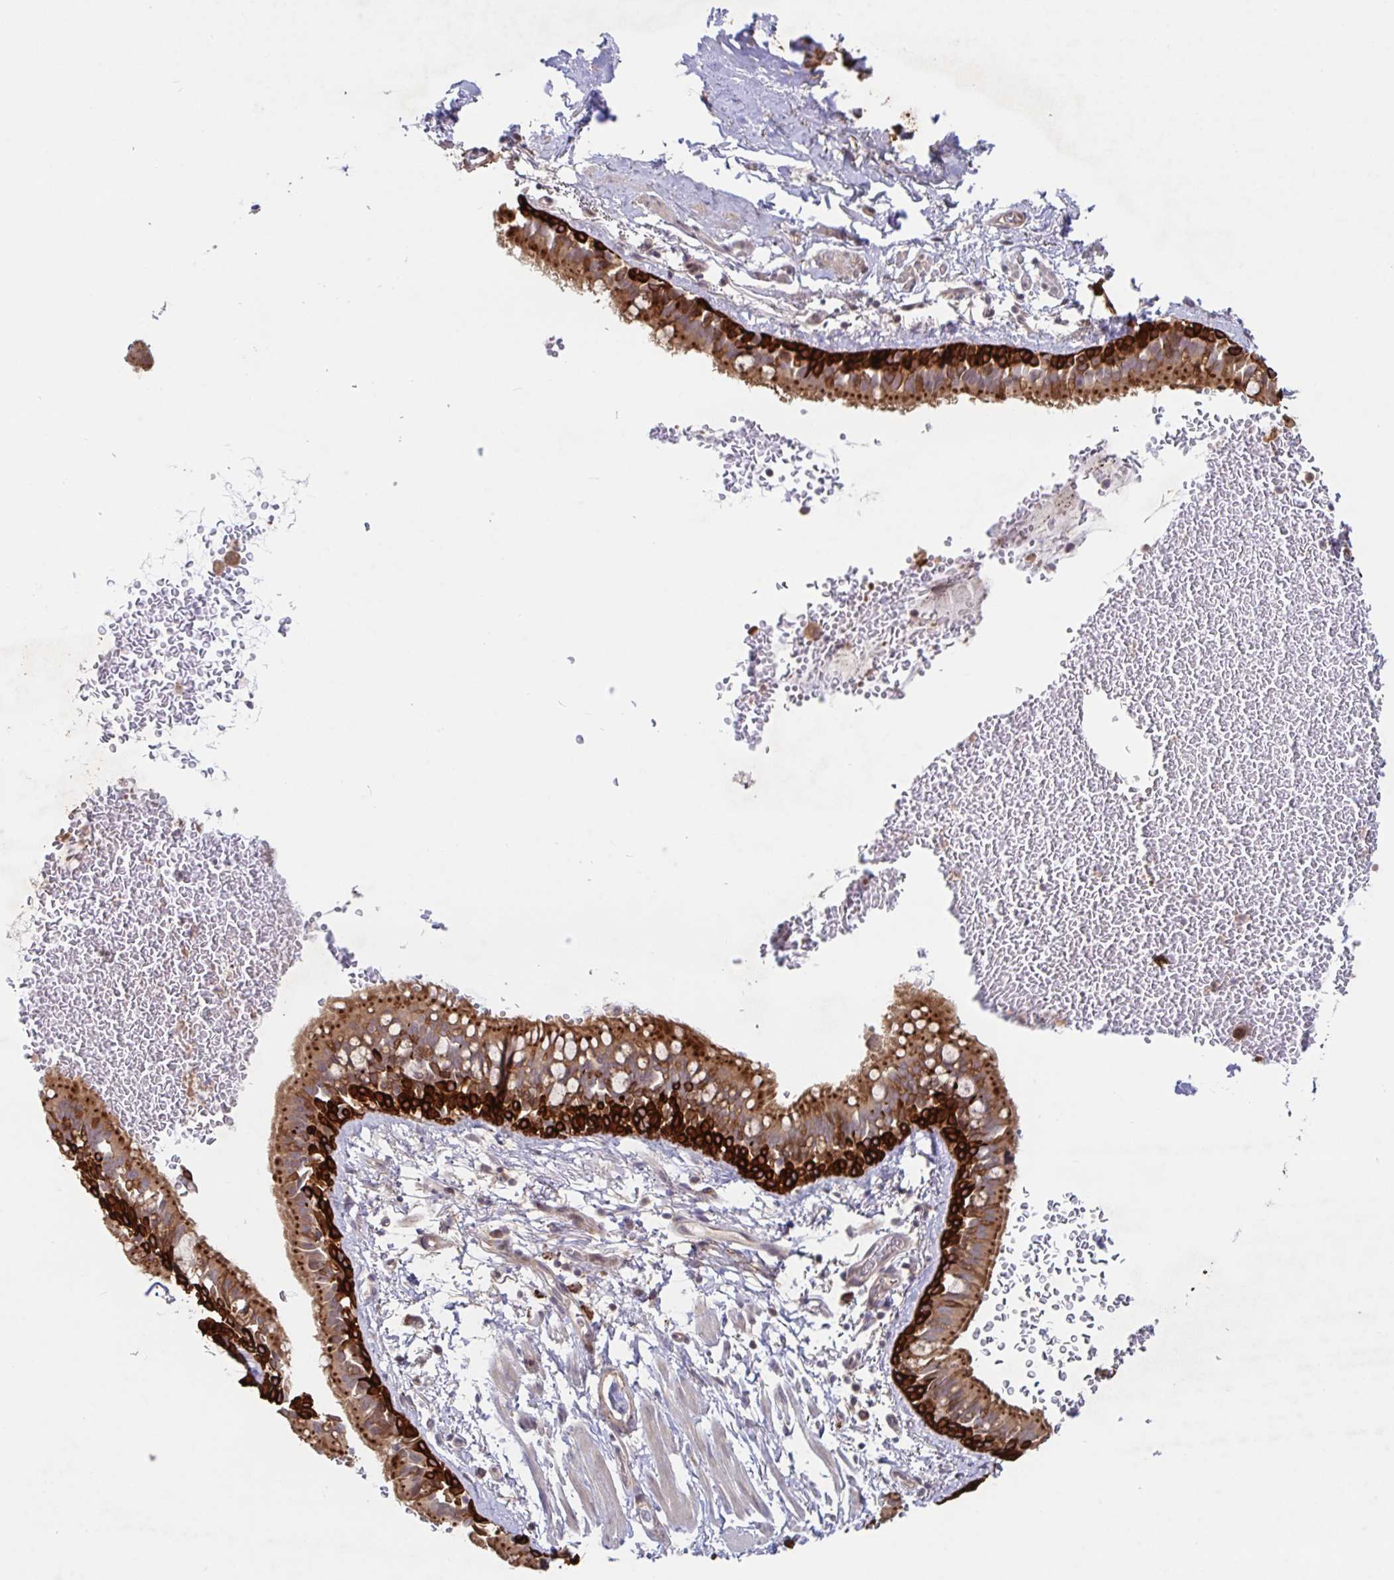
{"staining": {"intensity": "strong", "quantity": "25%-75%", "location": "cytoplasmic/membranous"}, "tissue": "bronchus", "cell_type": "Respiratory epithelial cells", "image_type": "normal", "snomed": [{"axis": "morphology", "description": "Normal tissue, NOS"}, {"axis": "topography", "description": "Lymph node"}, {"axis": "topography", "description": "Cartilage tissue"}, {"axis": "topography", "description": "Bronchus"}], "caption": "Protein staining demonstrates strong cytoplasmic/membranous expression in approximately 25%-75% of respiratory epithelial cells in normal bronchus. The staining was performed using DAB (3,3'-diaminobenzidine) to visualize the protein expression in brown, while the nuclei were stained in blue with hematoxylin (Magnification: 20x).", "gene": "AACS", "patient": {"sex": "female", "age": 70}}